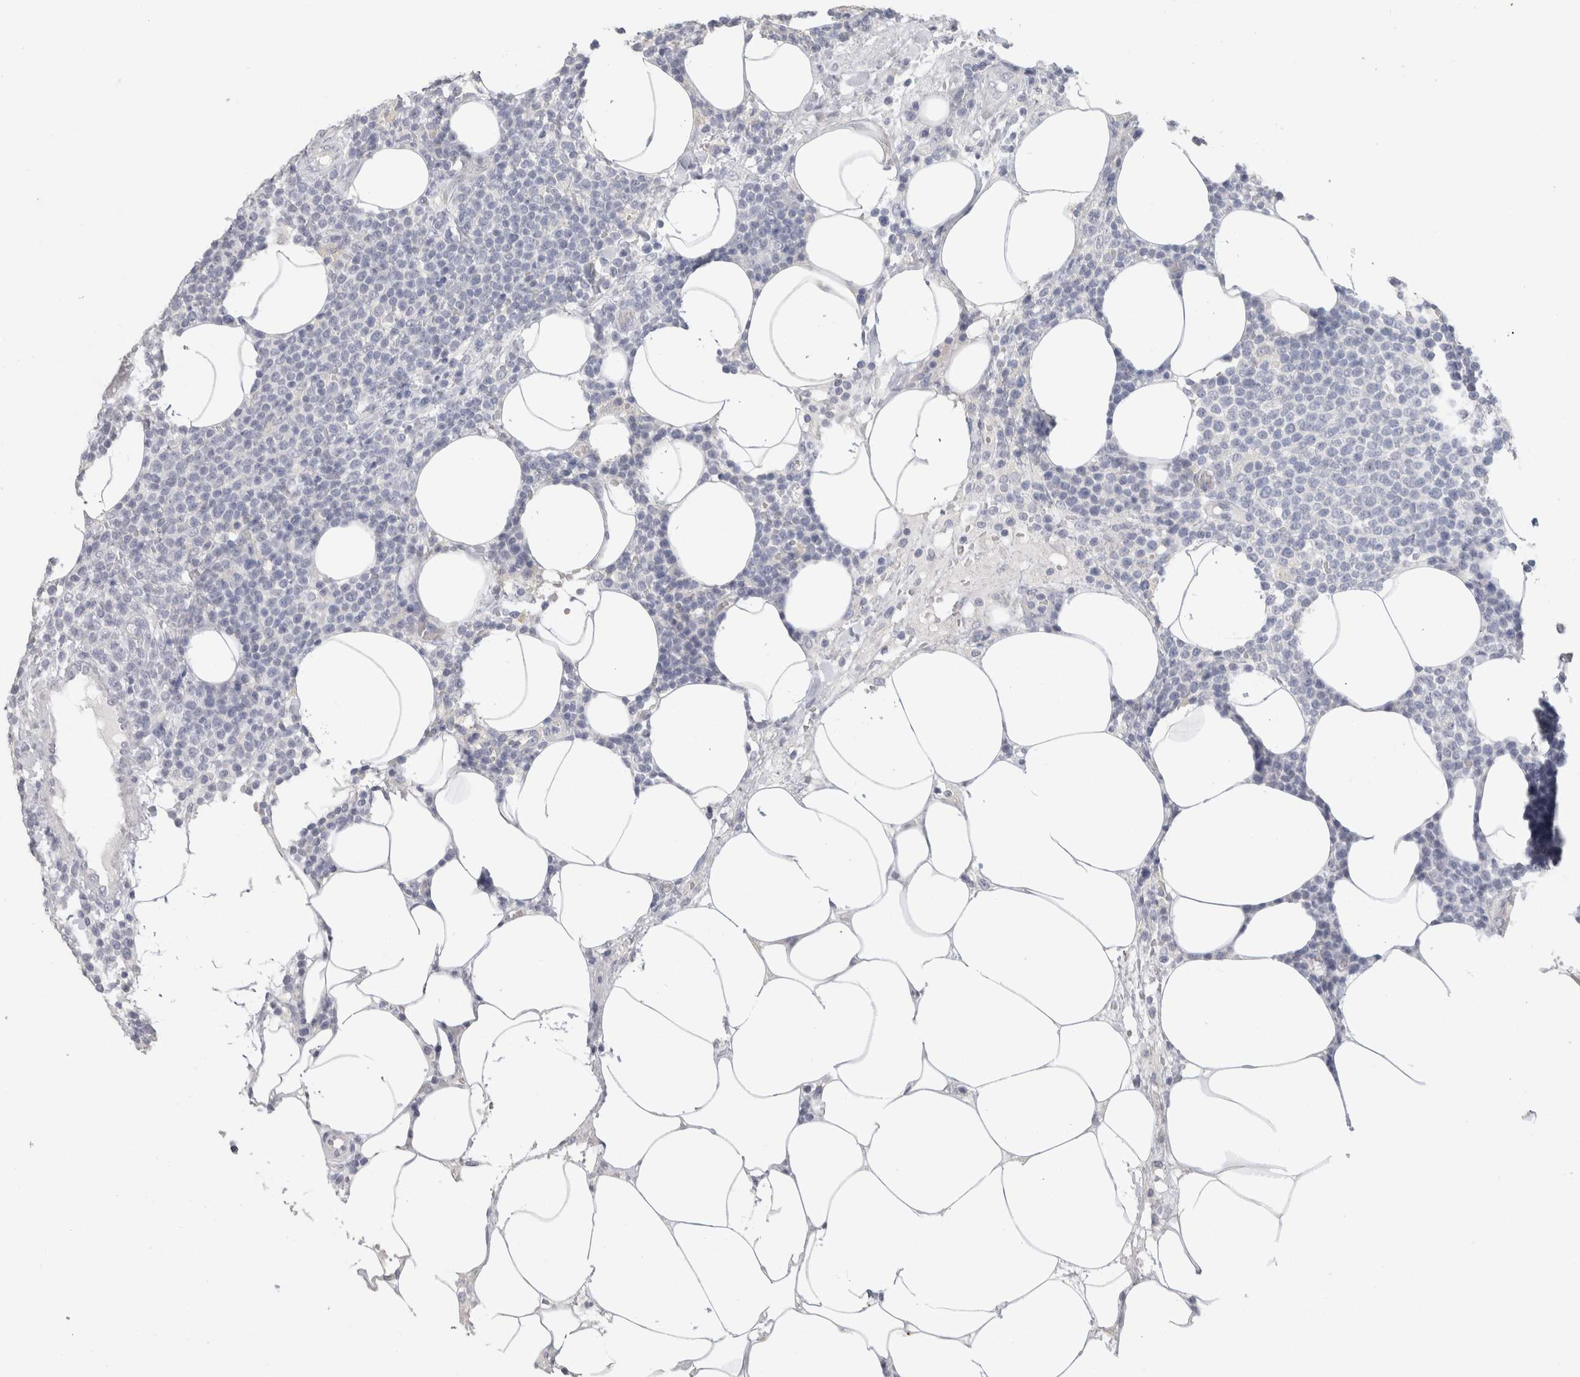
{"staining": {"intensity": "negative", "quantity": "none", "location": "none"}, "tissue": "lymphoma", "cell_type": "Tumor cells", "image_type": "cancer", "snomed": [{"axis": "morphology", "description": "Malignant lymphoma, non-Hodgkin's type, High grade"}, {"axis": "topography", "description": "Lymph node"}], "caption": "Immunohistochemistry of malignant lymphoma, non-Hodgkin's type (high-grade) shows no positivity in tumor cells.", "gene": "SLC6A1", "patient": {"sex": "male", "age": 61}}